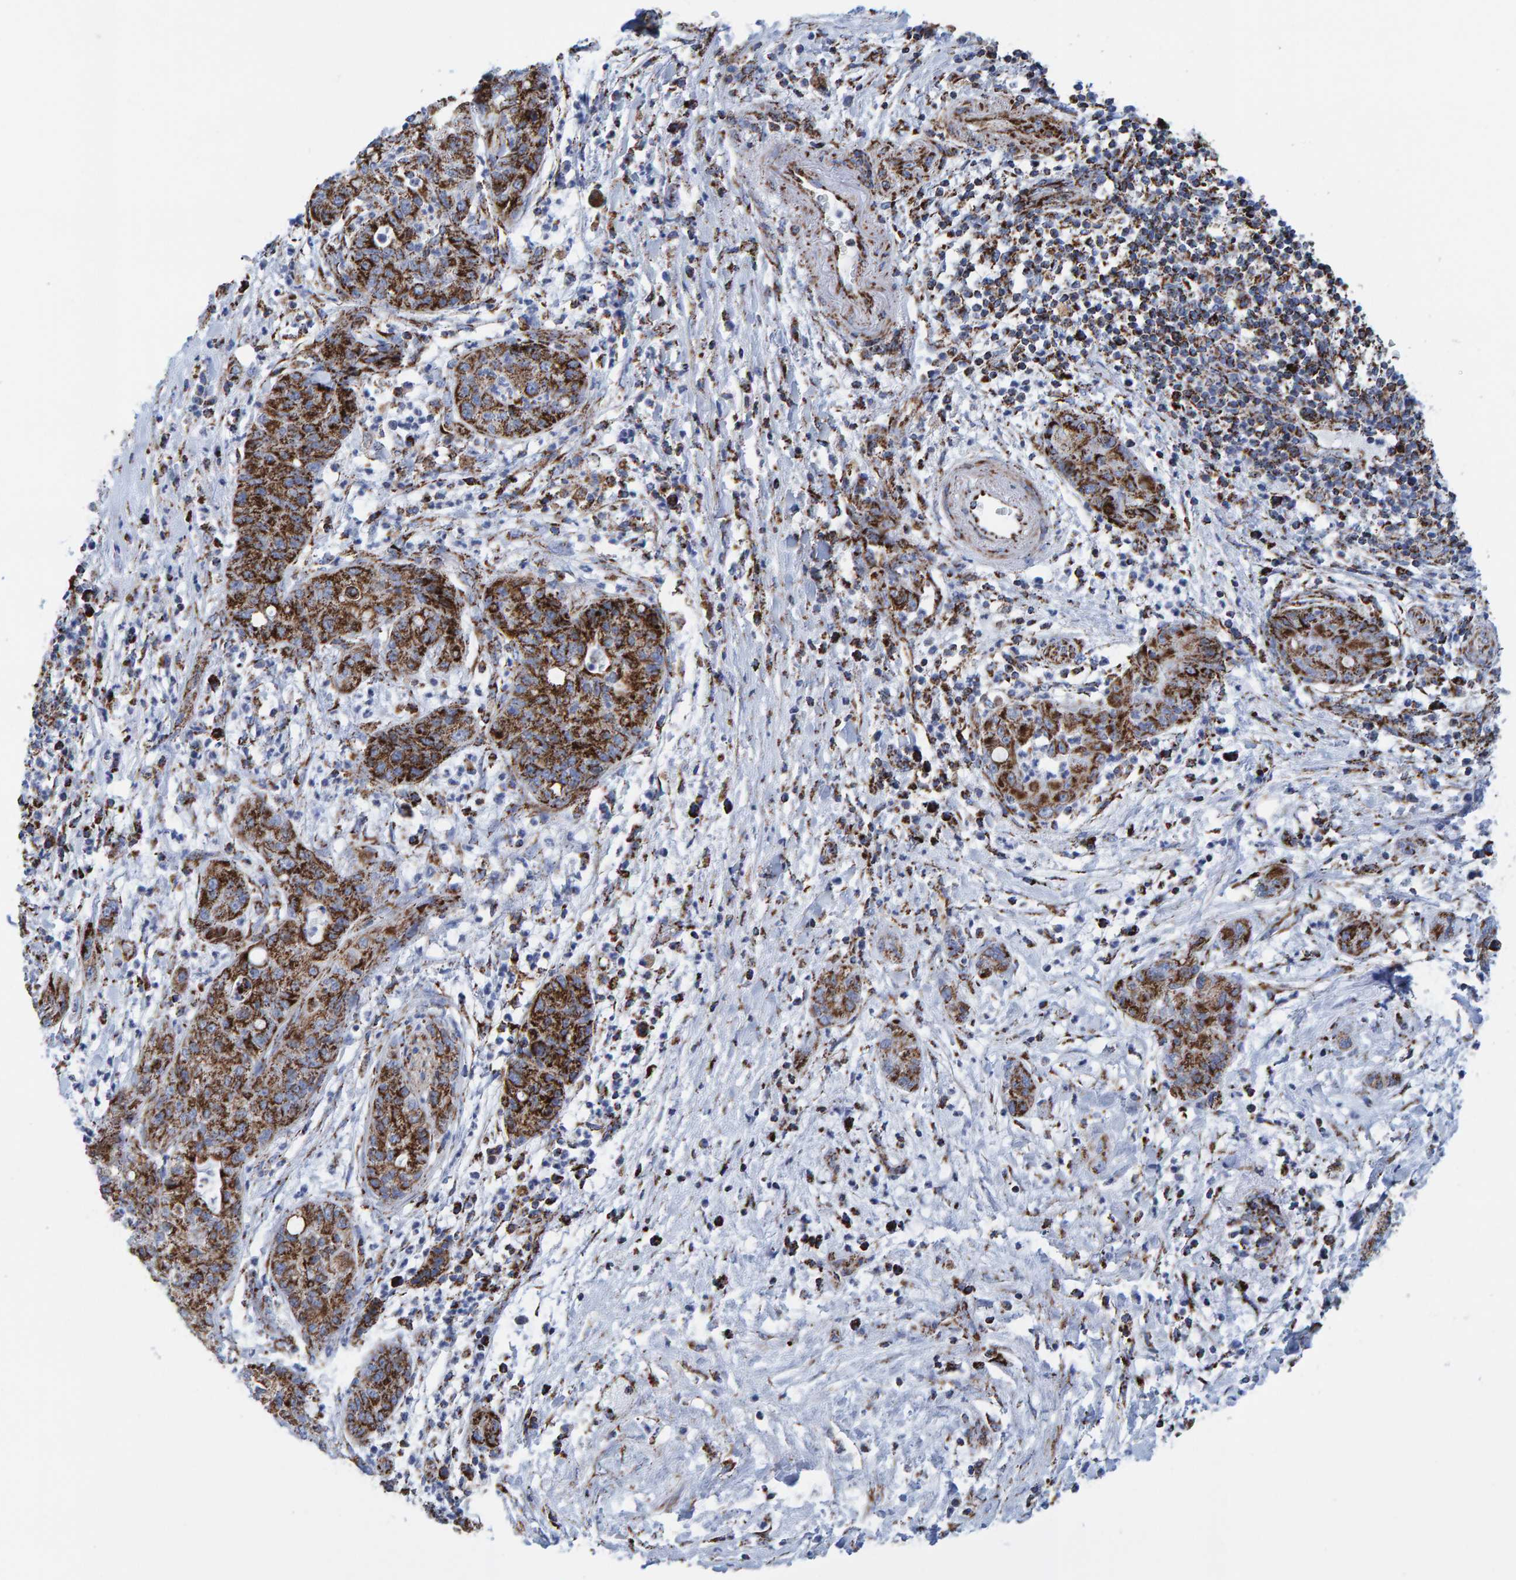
{"staining": {"intensity": "strong", "quantity": ">75%", "location": "cytoplasmic/membranous"}, "tissue": "pancreatic cancer", "cell_type": "Tumor cells", "image_type": "cancer", "snomed": [{"axis": "morphology", "description": "Adenocarcinoma, NOS"}, {"axis": "topography", "description": "Pancreas"}], "caption": "High-power microscopy captured an IHC image of pancreatic adenocarcinoma, revealing strong cytoplasmic/membranous positivity in approximately >75% of tumor cells.", "gene": "ENSG00000262660", "patient": {"sex": "female", "age": 78}}